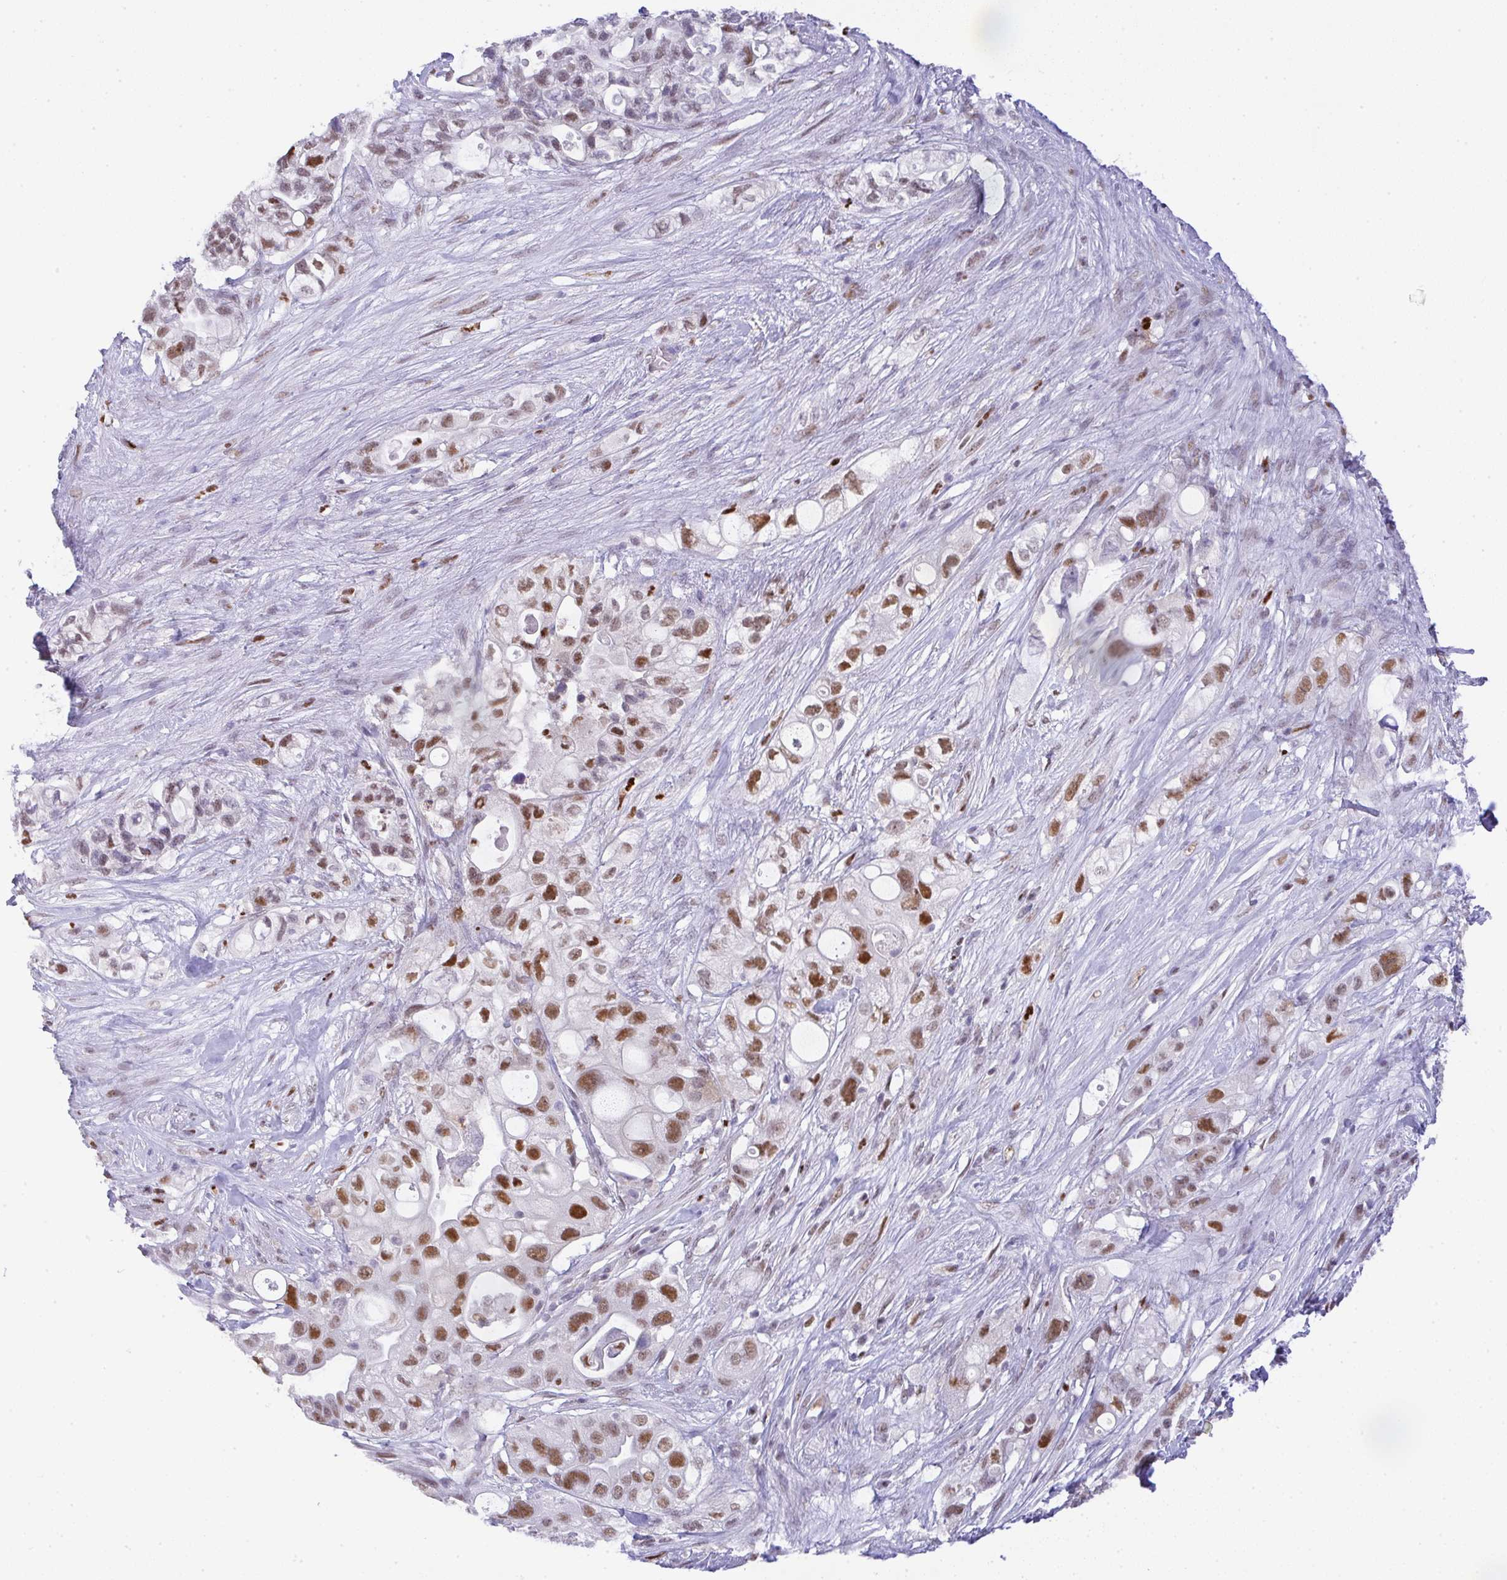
{"staining": {"intensity": "moderate", "quantity": ">75%", "location": "nuclear"}, "tissue": "pancreatic cancer", "cell_type": "Tumor cells", "image_type": "cancer", "snomed": [{"axis": "morphology", "description": "Adenocarcinoma, NOS"}, {"axis": "topography", "description": "Pancreas"}], "caption": "Moderate nuclear expression is seen in approximately >75% of tumor cells in pancreatic adenocarcinoma.", "gene": "BBX", "patient": {"sex": "female", "age": 72}}